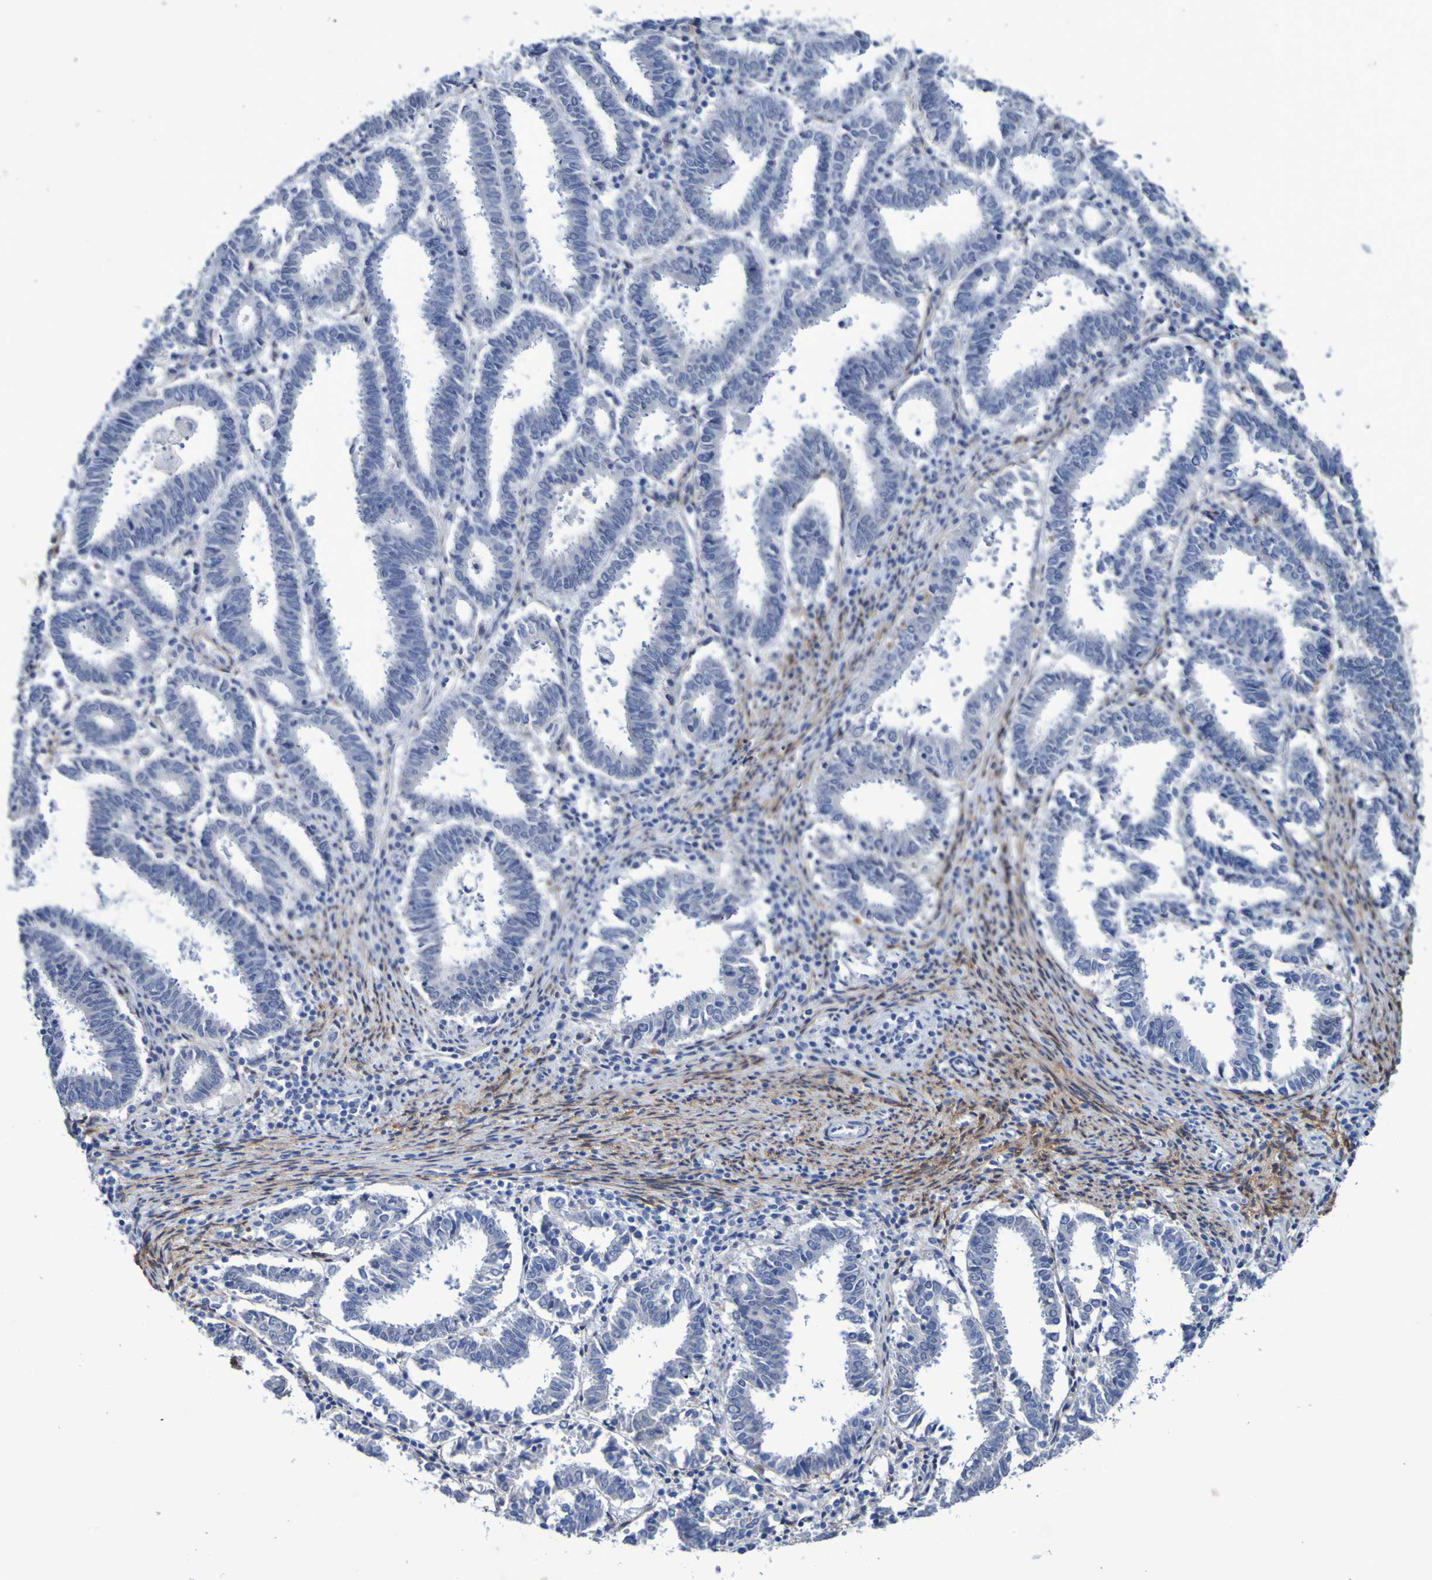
{"staining": {"intensity": "negative", "quantity": "none", "location": "none"}, "tissue": "endometrial cancer", "cell_type": "Tumor cells", "image_type": "cancer", "snomed": [{"axis": "morphology", "description": "Adenocarcinoma, NOS"}, {"axis": "topography", "description": "Uterus"}], "caption": "Tumor cells show no significant protein staining in adenocarcinoma (endometrial).", "gene": "SGCB", "patient": {"sex": "female", "age": 83}}